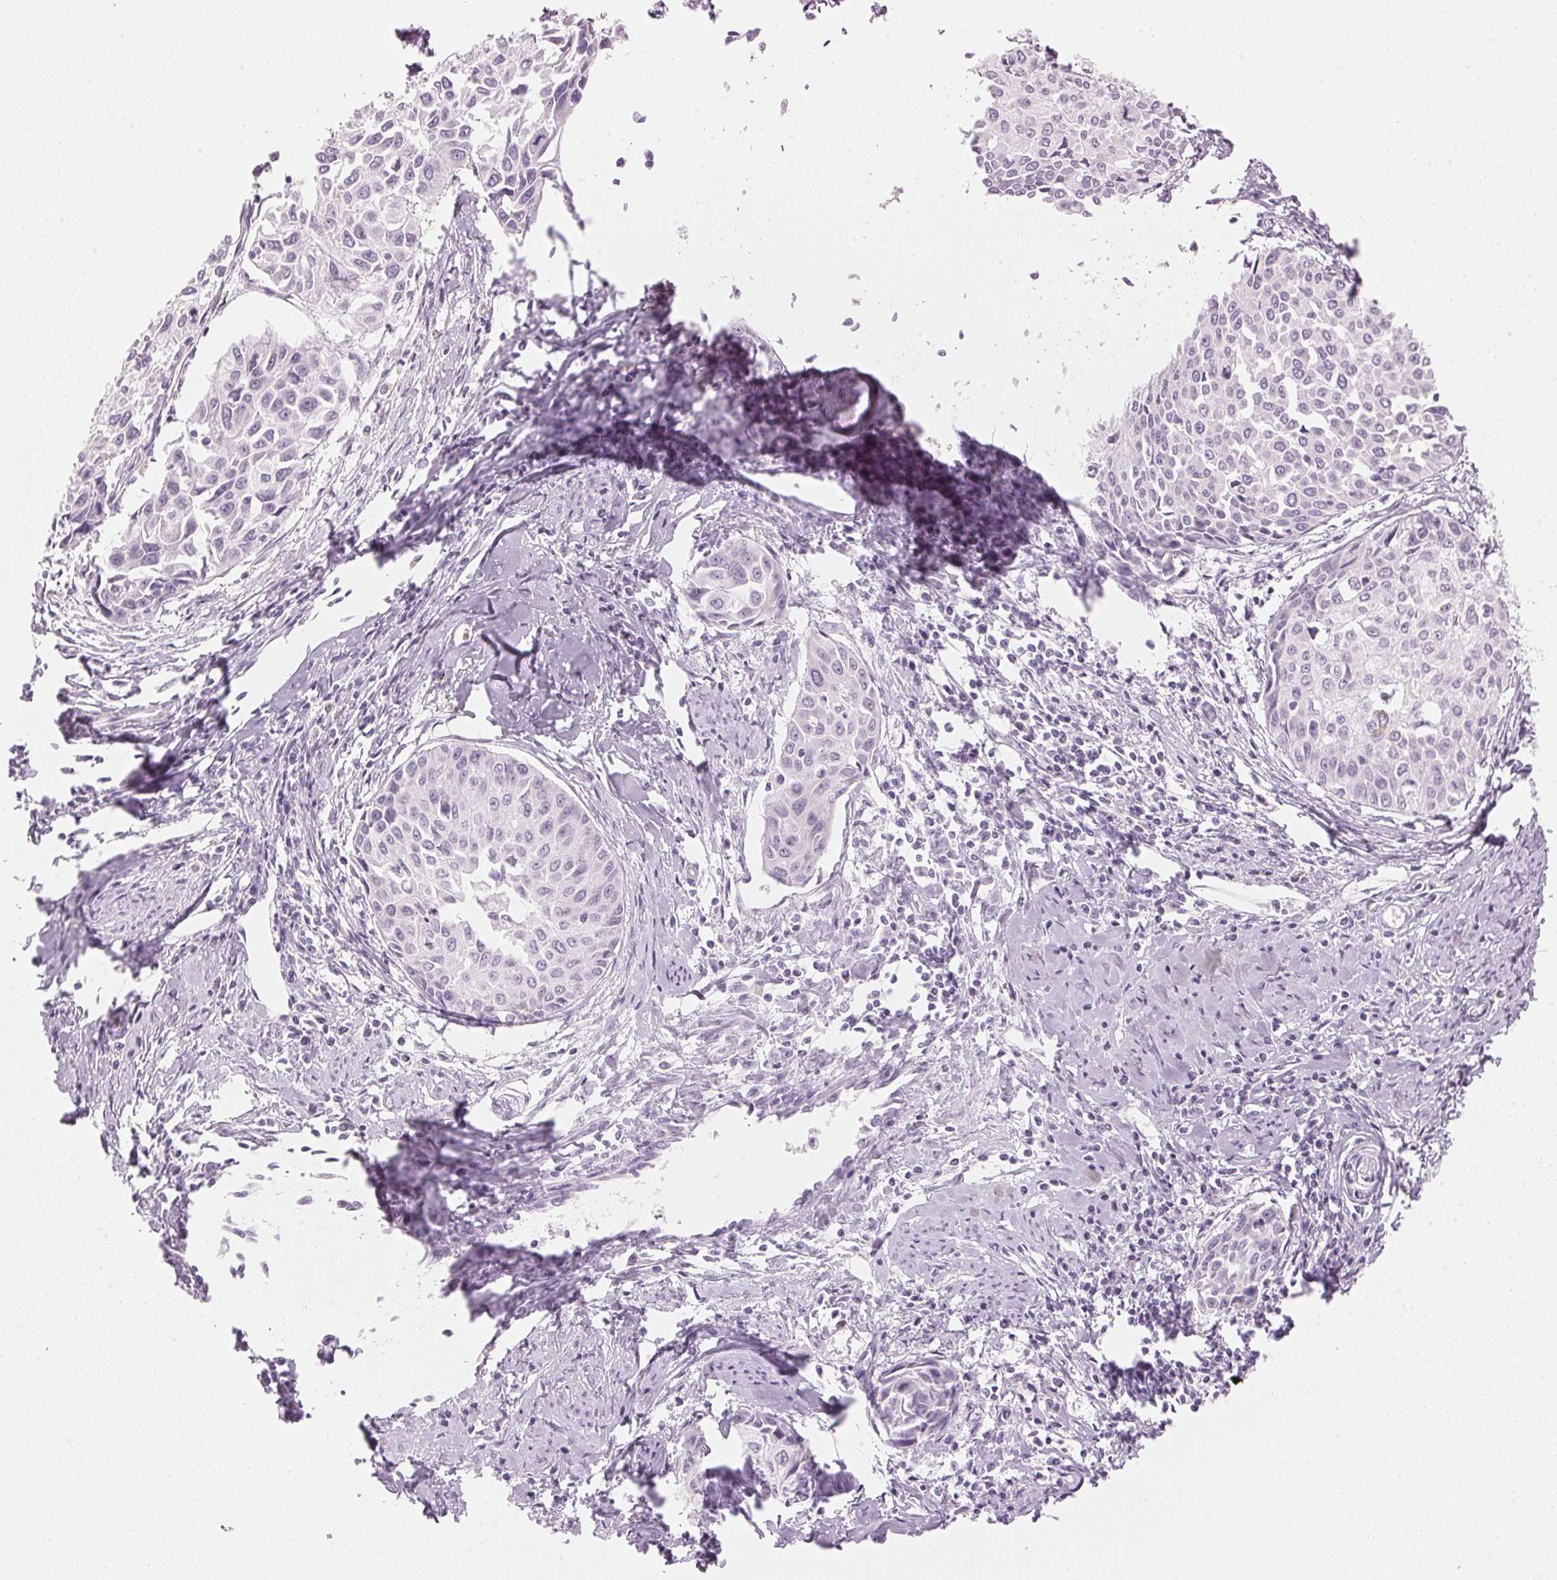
{"staining": {"intensity": "negative", "quantity": "none", "location": "none"}, "tissue": "cervical cancer", "cell_type": "Tumor cells", "image_type": "cancer", "snomed": [{"axis": "morphology", "description": "Squamous cell carcinoma, NOS"}, {"axis": "topography", "description": "Cervix"}], "caption": "IHC micrograph of neoplastic tissue: cervical squamous cell carcinoma stained with DAB (3,3'-diaminobenzidine) demonstrates no significant protein expression in tumor cells.", "gene": "HOXB13", "patient": {"sex": "female", "age": 50}}